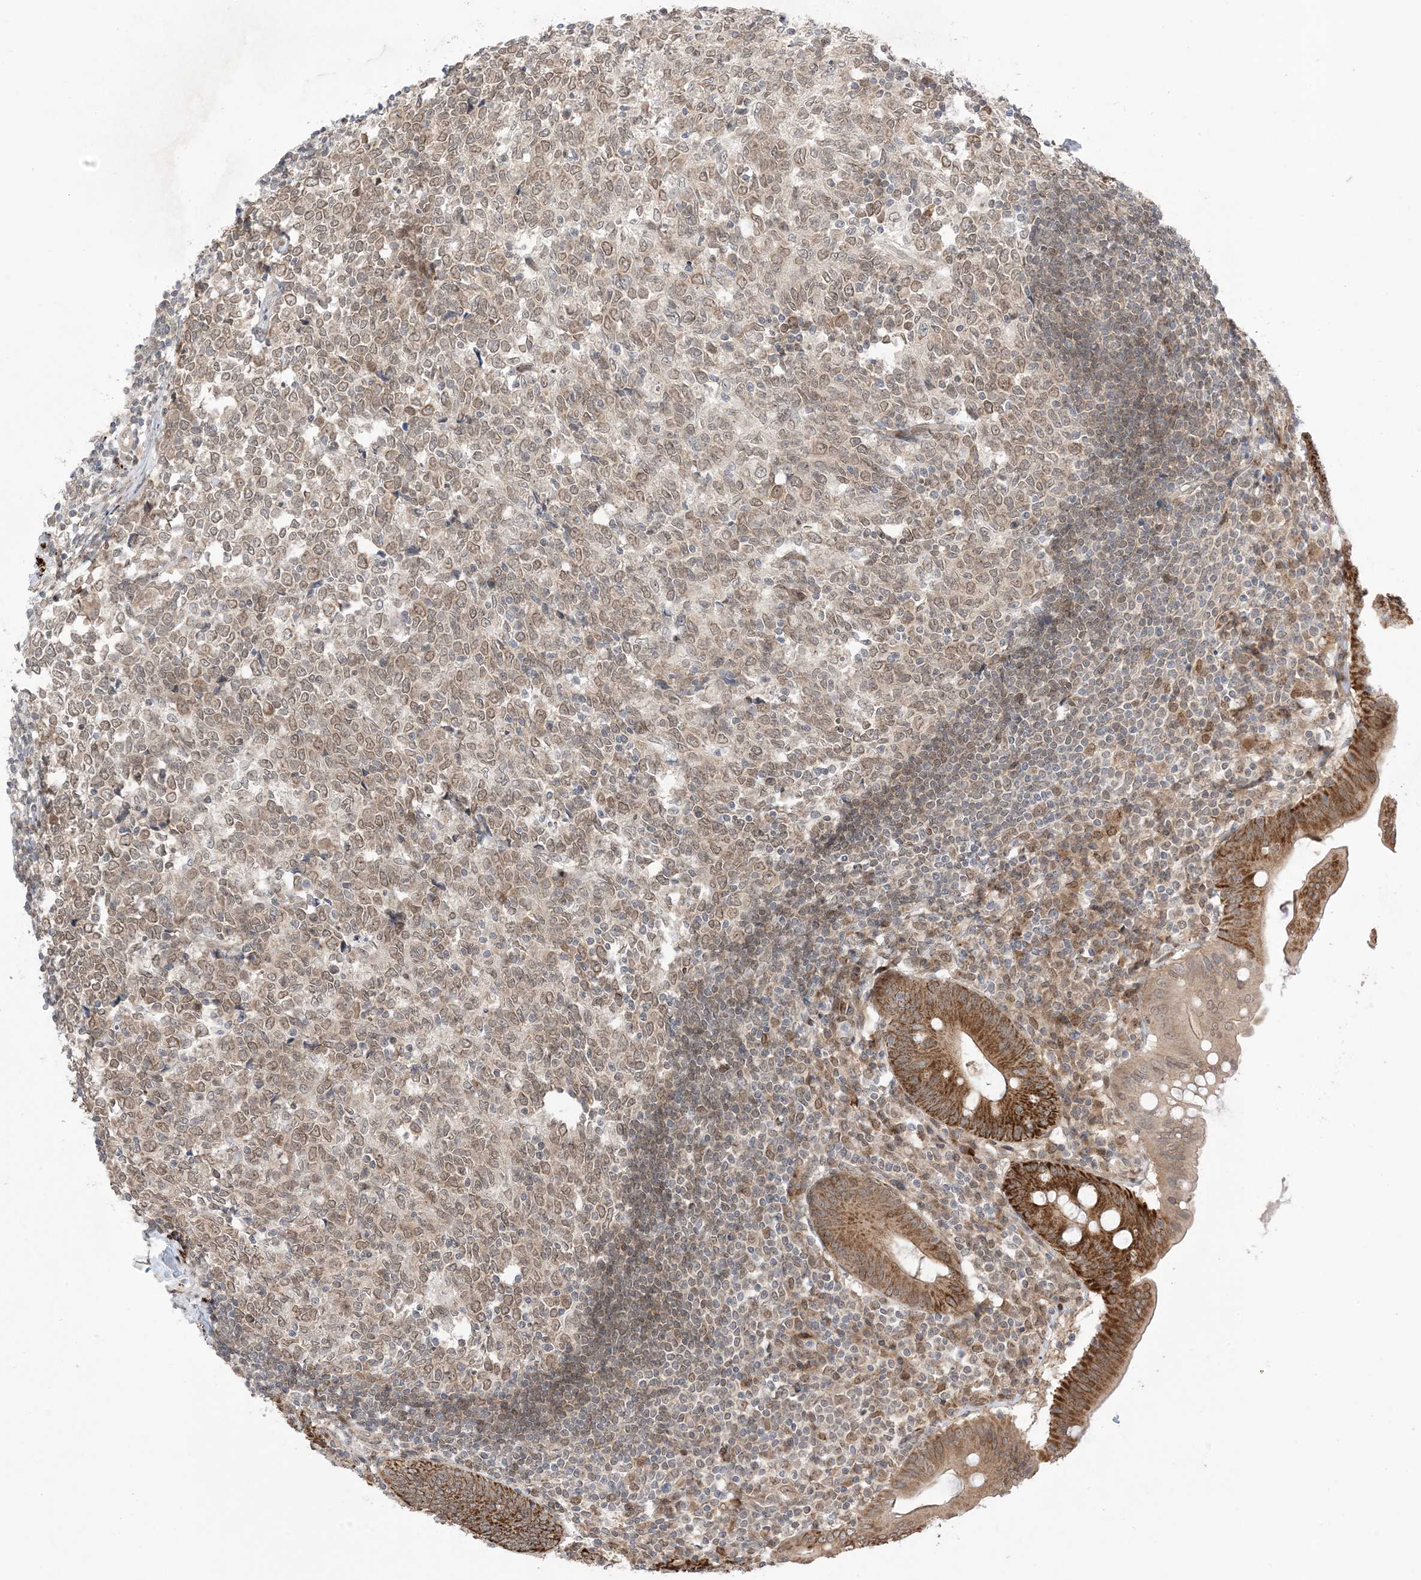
{"staining": {"intensity": "strong", "quantity": ">75%", "location": "cytoplasmic/membranous"}, "tissue": "appendix", "cell_type": "Glandular cells", "image_type": "normal", "snomed": [{"axis": "morphology", "description": "Normal tissue, NOS"}, {"axis": "topography", "description": "Appendix"}], "caption": "IHC micrograph of normal appendix: appendix stained using IHC demonstrates high levels of strong protein expression localized specifically in the cytoplasmic/membranous of glandular cells, appearing as a cytoplasmic/membranous brown color.", "gene": "UBE2E2", "patient": {"sex": "female", "age": 54}}